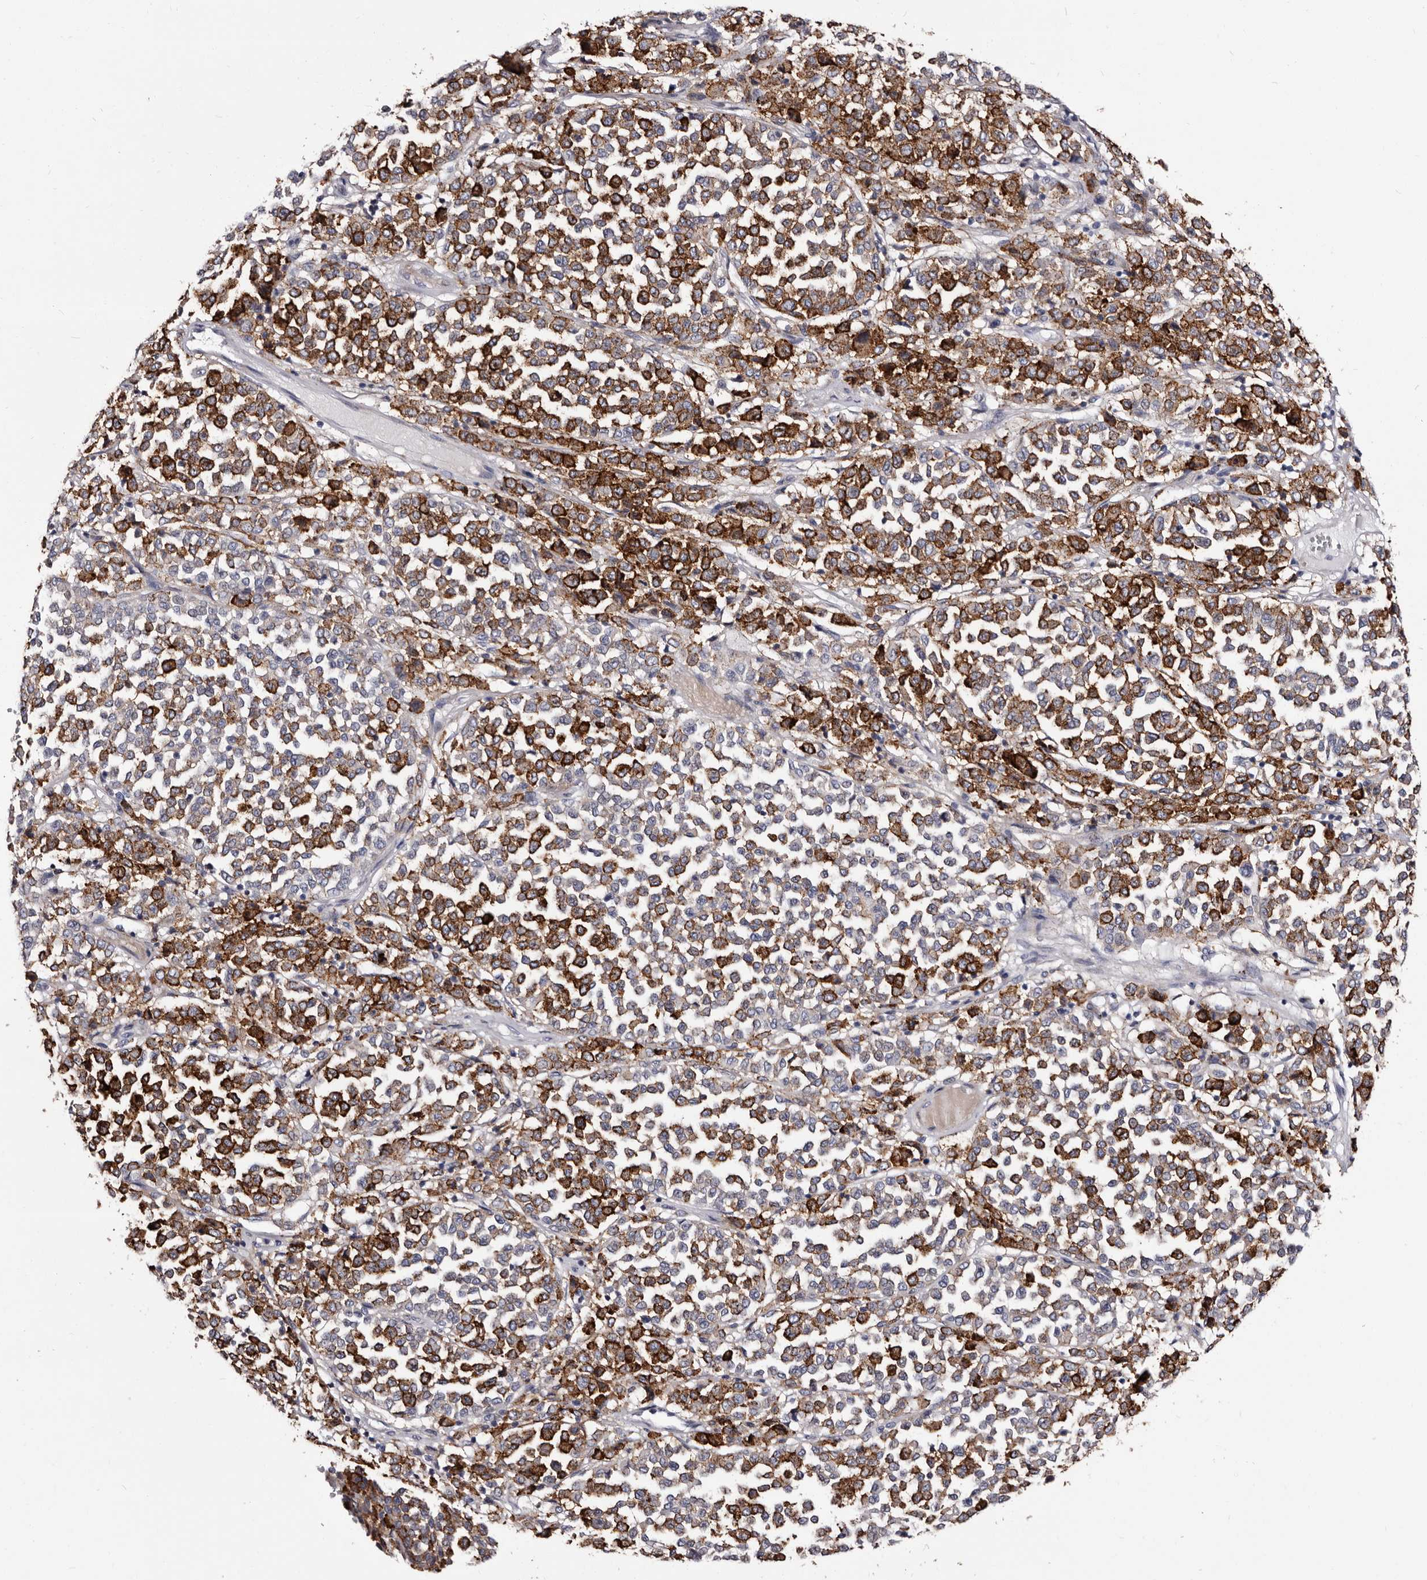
{"staining": {"intensity": "moderate", "quantity": ">75%", "location": "cytoplasmic/membranous"}, "tissue": "melanoma", "cell_type": "Tumor cells", "image_type": "cancer", "snomed": [{"axis": "morphology", "description": "Malignant melanoma, Metastatic site"}, {"axis": "topography", "description": "Pancreas"}], "caption": "Melanoma stained for a protein shows moderate cytoplasmic/membranous positivity in tumor cells.", "gene": "AUNIP", "patient": {"sex": "female", "age": 30}}